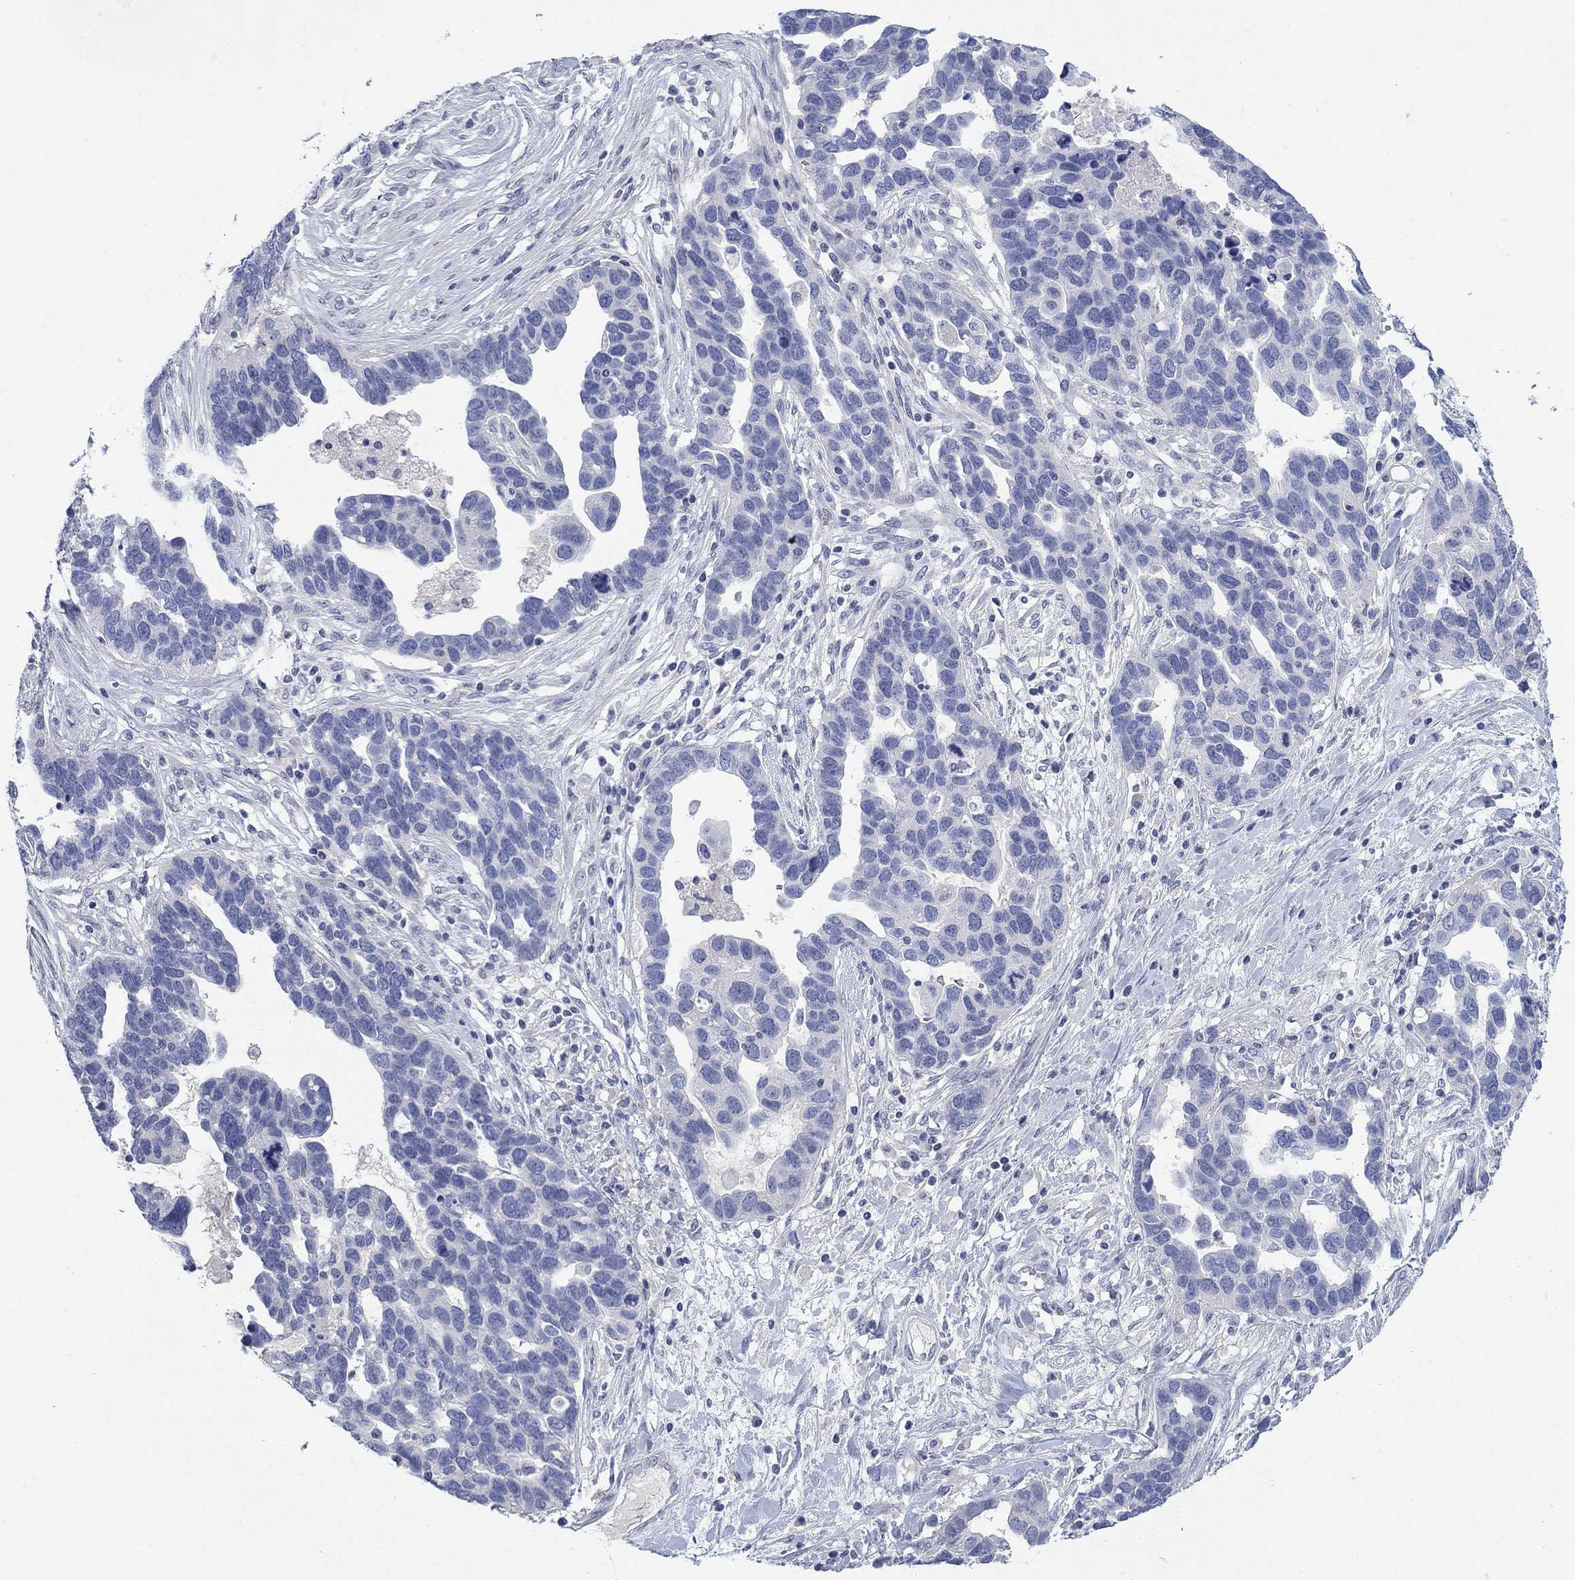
{"staining": {"intensity": "negative", "quantity": "none", "location": "none"}, "tissue": "ovarian cancer", "cell_type": "Tumor cells", "image_type": "cancer", "snomed": [{"axis": "morphology", "description": "Cystadenocarcinoma, serous, NOS"}, {"axis": "topography", "description": "Ovary"}], "caption": "The immunohistochemistry image has no significant expression in tumor cells of ovarian serous cystadenocarcinoma tissue.", "gene": "TMEM249", "patient": {"sex": "female", "age": 54}}